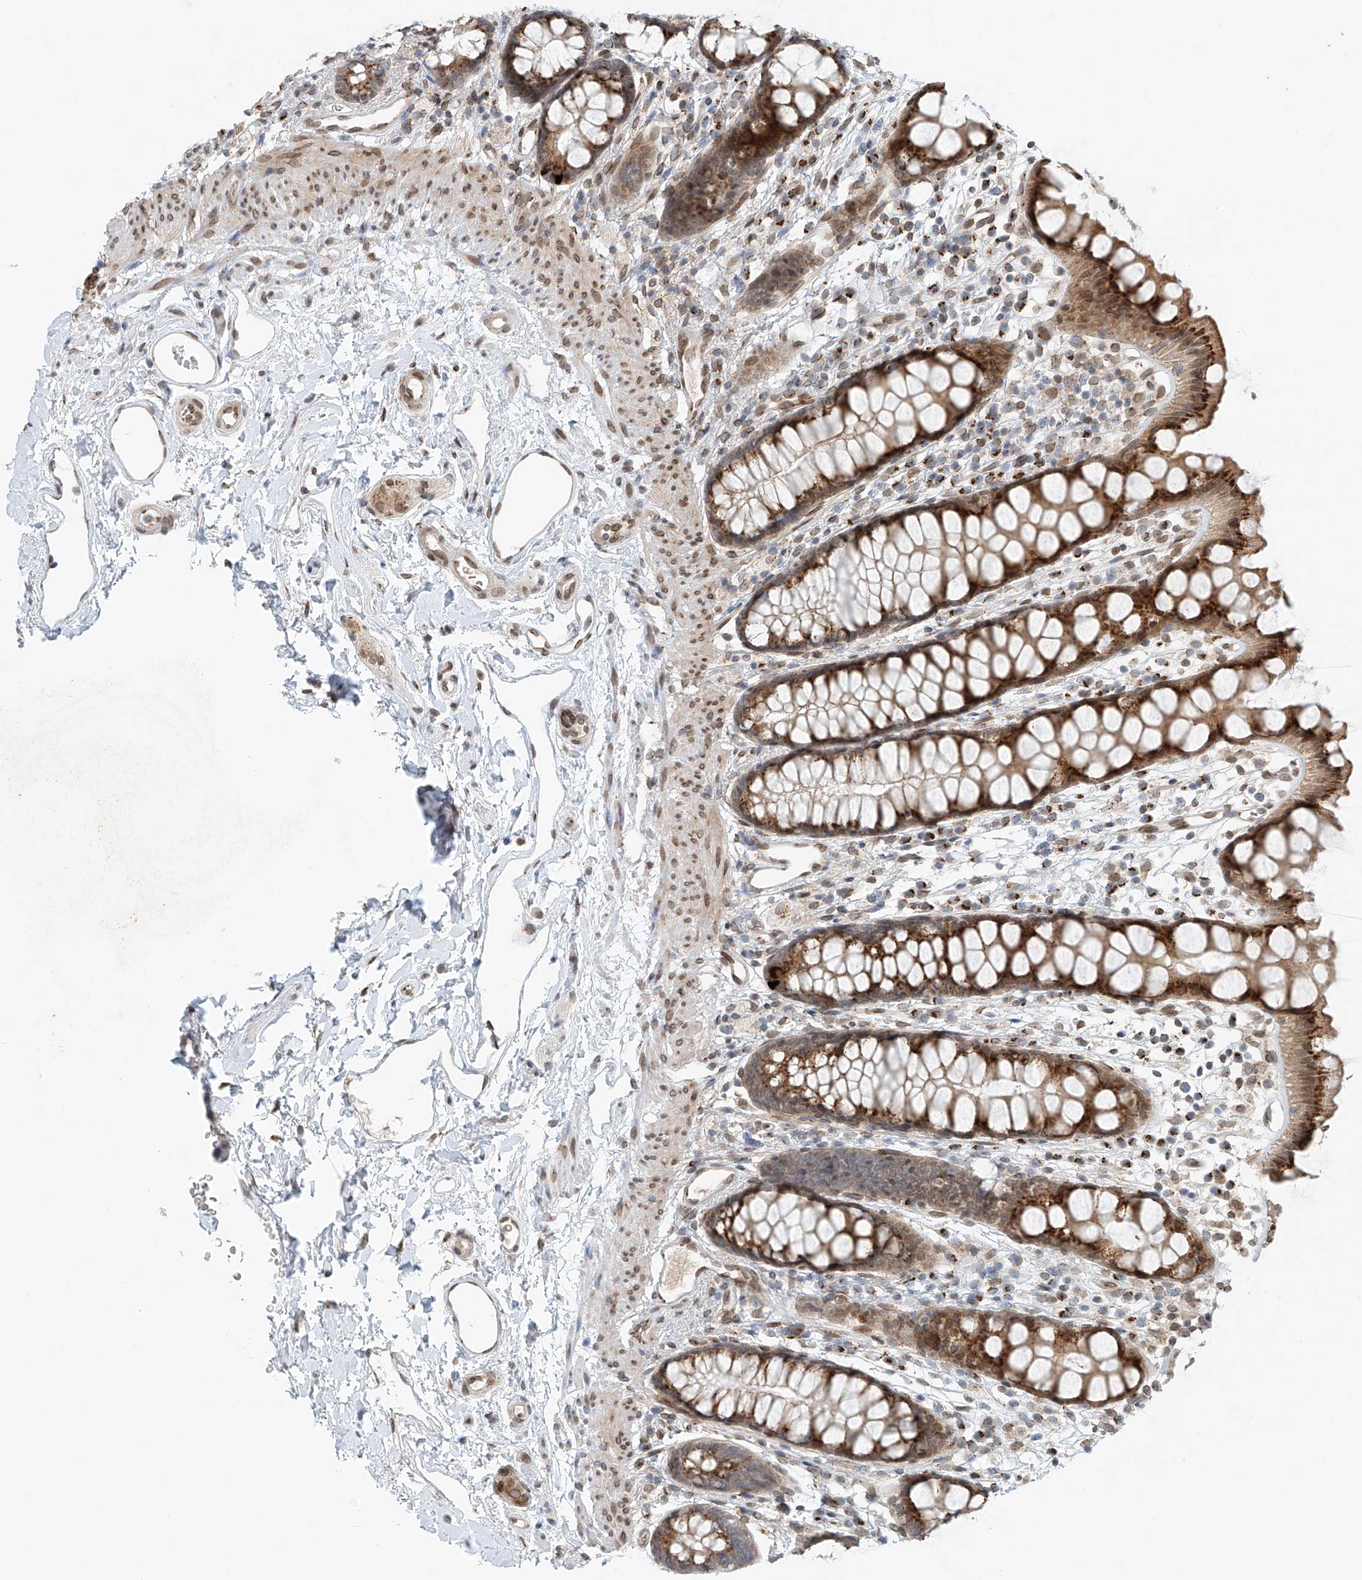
{"staining": {"intensity": "strong", "quantity": "25%-75%", "location": "cytoplasmic/membranous"}, "tissue": "rectum", "cell_type": "Glandular cells", "image_type": "normal", "snomed": [{"axis": "morphology", "description": "Normal tissue, NOS"}, {"axis": "topography", "description": "Rectum"}], "caption": "IHC (DAB) staining of normal human rectum reveals strong cytoplasmic/membranous protein staining in approximately 25%-75% of glandular cells. (Stains: DAB (3,3'-diaminobenzidine) in brown, nuclei in blue, Microscopy: brightfield microscopy at high magnification).", "gene": "STARD9", "patient": {"sex": "female", "age": 65}}